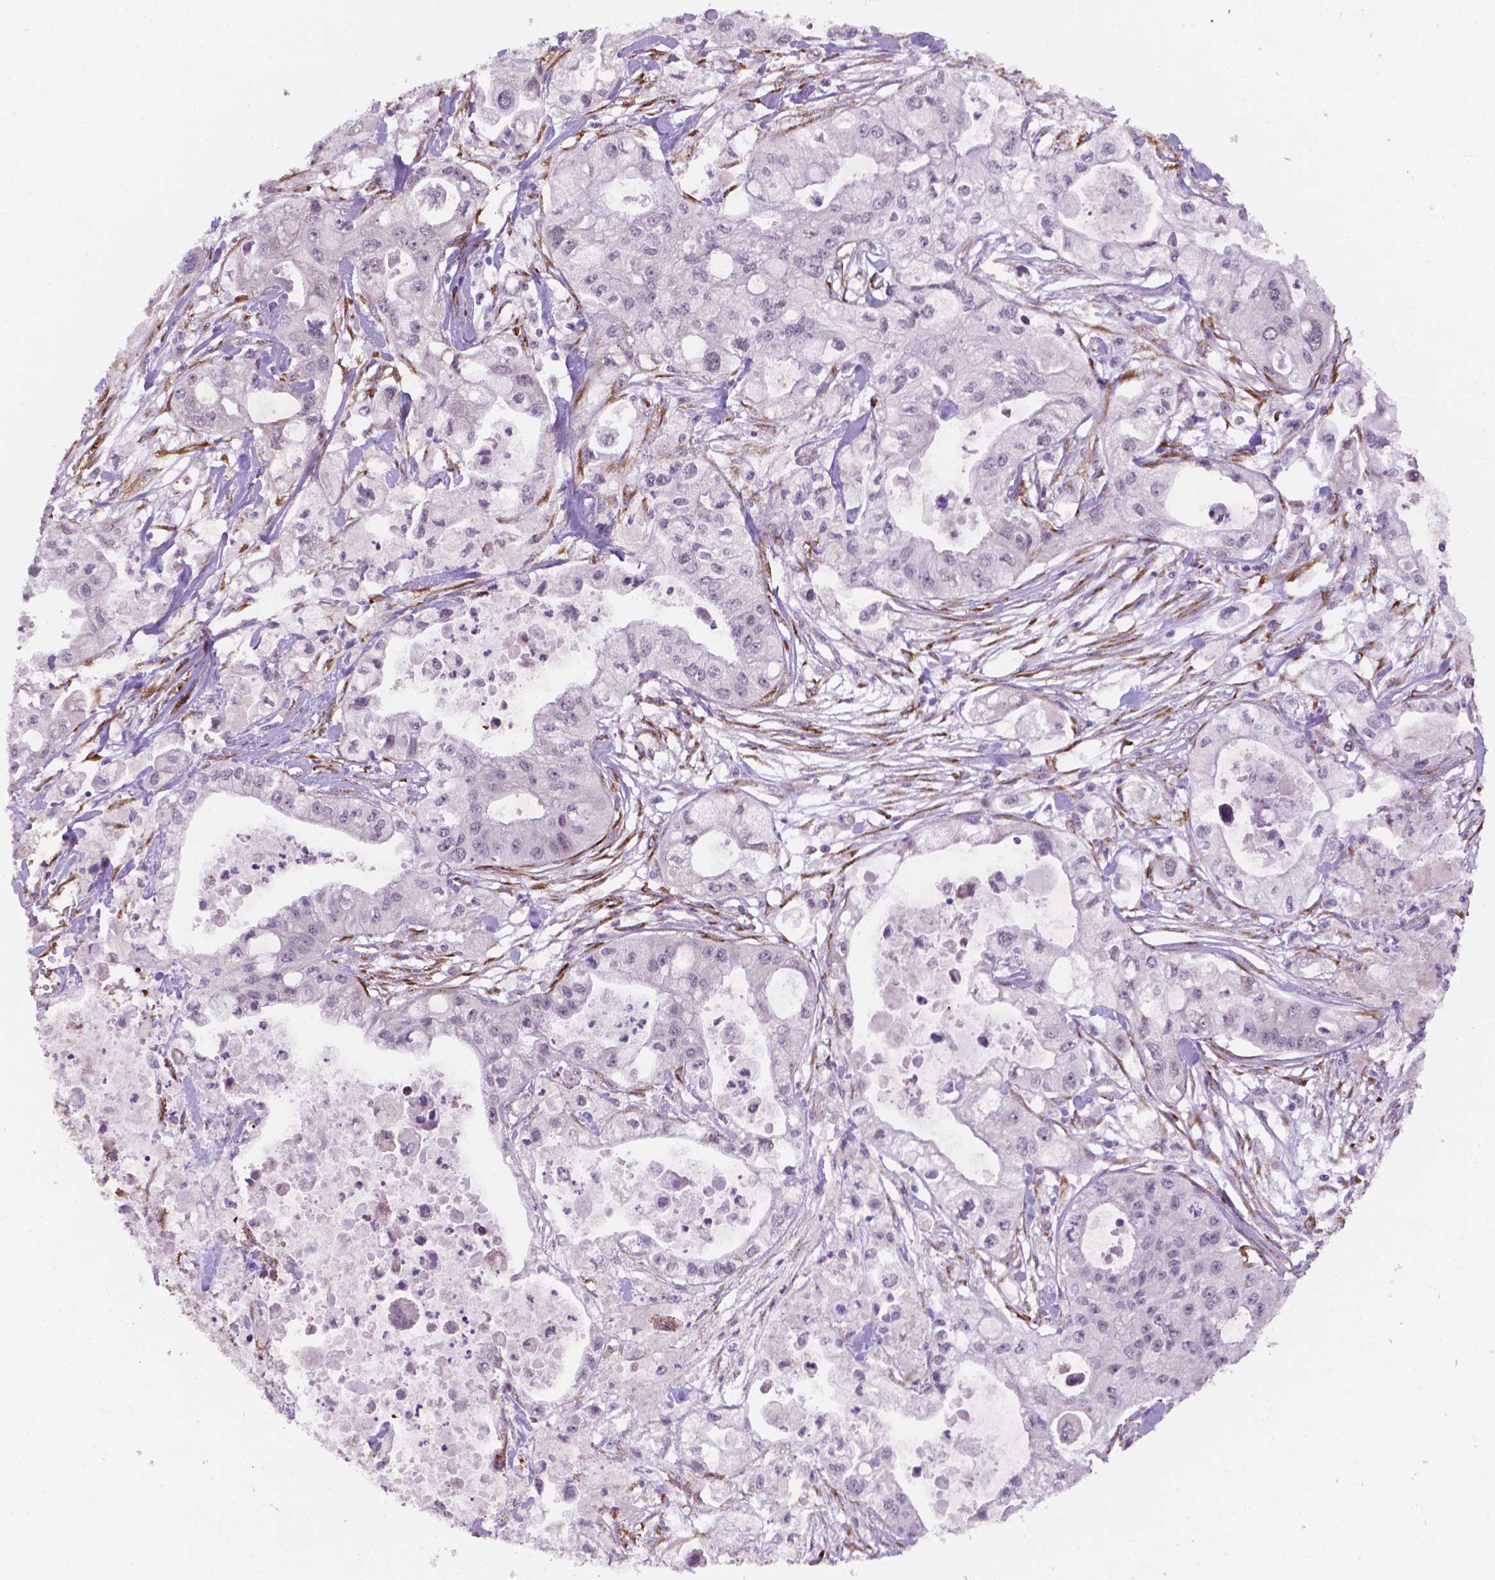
{"staining": {"intensity": "weak", "quantity": "<25%", "location": "nuclear"}, "tissue": "pancreatic cancer", "cell_type": "Tumor cells", "image_type": "cancer", "snomed": [{"axis": "morphology", "description": "Adenocarcinoma, NOS"}, {"axis": "topography", "description": "Pancreas"}], "caption": "Tumor cells are negative for protein expression in human pancreatic cancer (adenocarcinoma). Brightfield microscopy of immunohistochemistry (IHC) stained with DAB (brown) and hematoxylin (blue), captured at high magnification.", "gene": "FNIP1", "patient": {"sex": "male", "age": 70}}